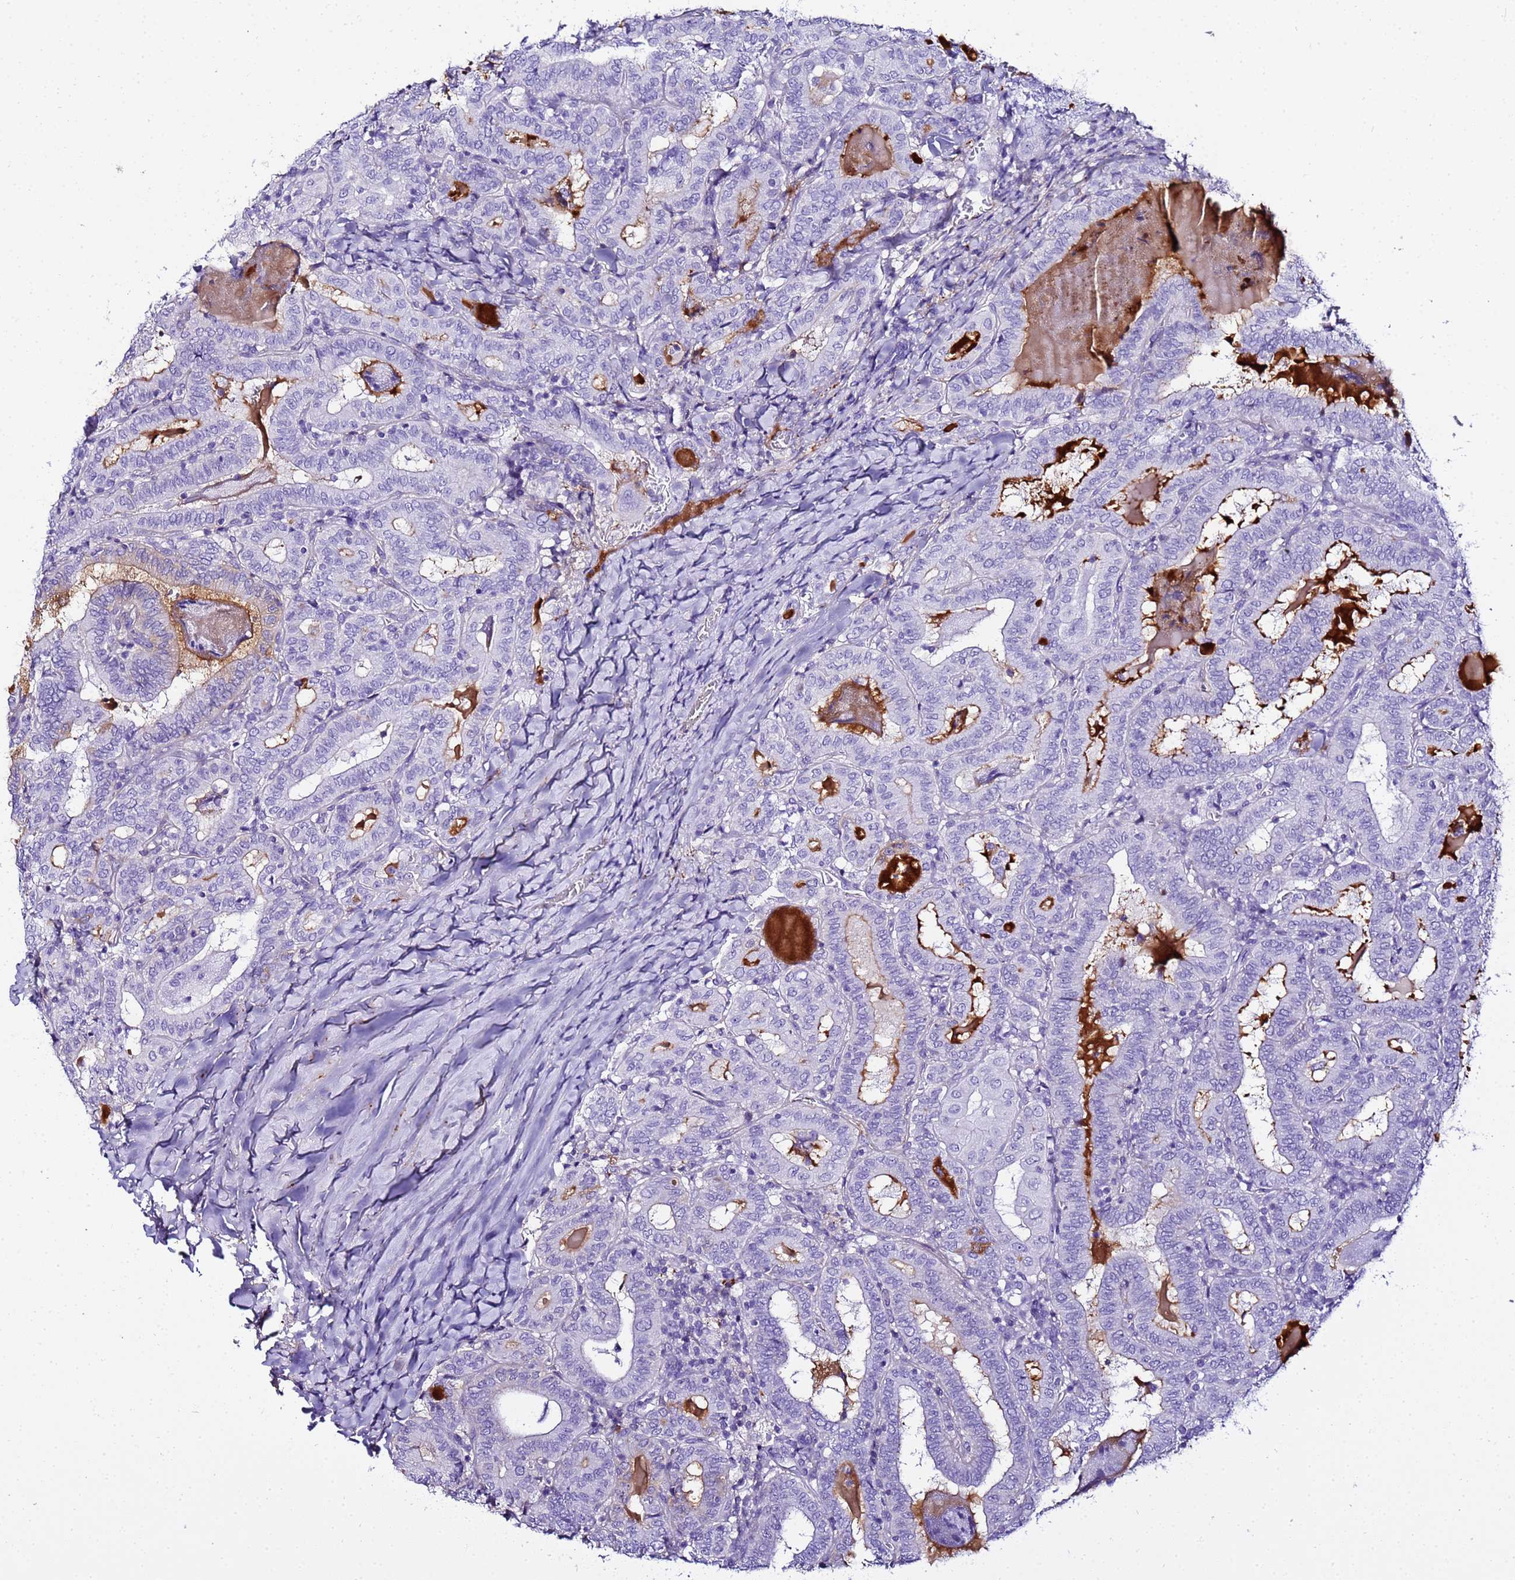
{"staining": {"intensity": "moderate", "quantity": "<25%", "location": "cytoplasmic/membranous"}, "tissue": "thyroid cancer", "cell_type": "Tumor cells", "image_type": "cancer", "snomed": [{"axis": "morphology", "description": "Papillary adenocarcinoma, NOS"}, {"axis": "topography", "description": "Thyroid gland"}], "caption": "A brown stain highlights moderate cytoplasmic/membranous expression of a protein in human papillary adenocarcinoma (thyroid) tumor cells.", "gene": "CFHR2", "patient": {"sex": "female", "age": 72}}